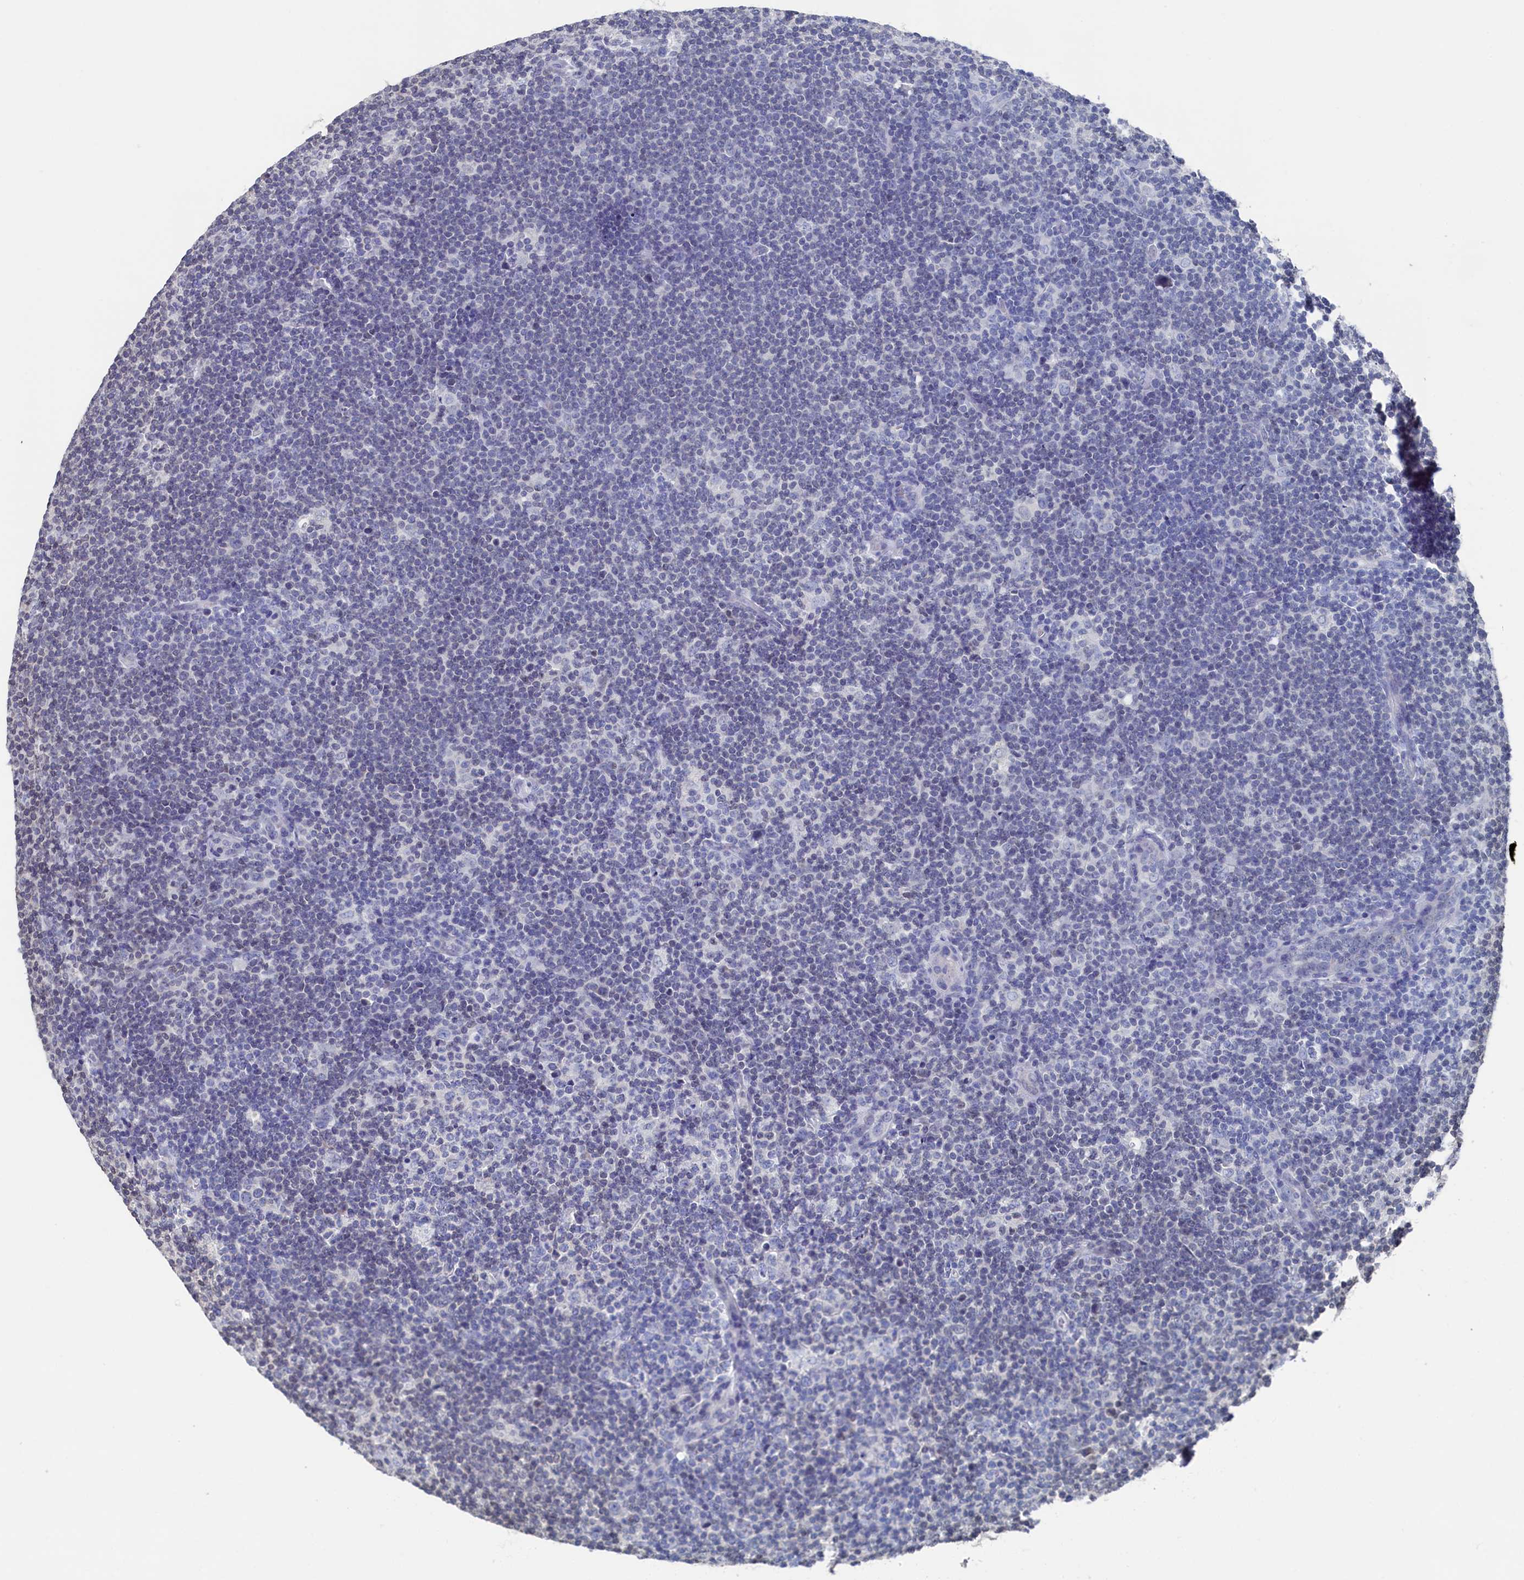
{"staining": {"intensity": "negative", "quantity": "none", "location": "none"}, "tissue": "lymphoma", "cell_type": "Tumor cells", "image_type": "cancer", "snomed": [{"axis": "morphology", "description": "Hodgkin's disease, NOS"}, {"axis": "topography", "description": "Lymph node"}], "caption": "Human Hodgkin's disease stained for a protein using immunohistochemistry shows no expression in tumor cells.", "gene": "C11orf54", "patient": {"sex": "female", "age": 57}}